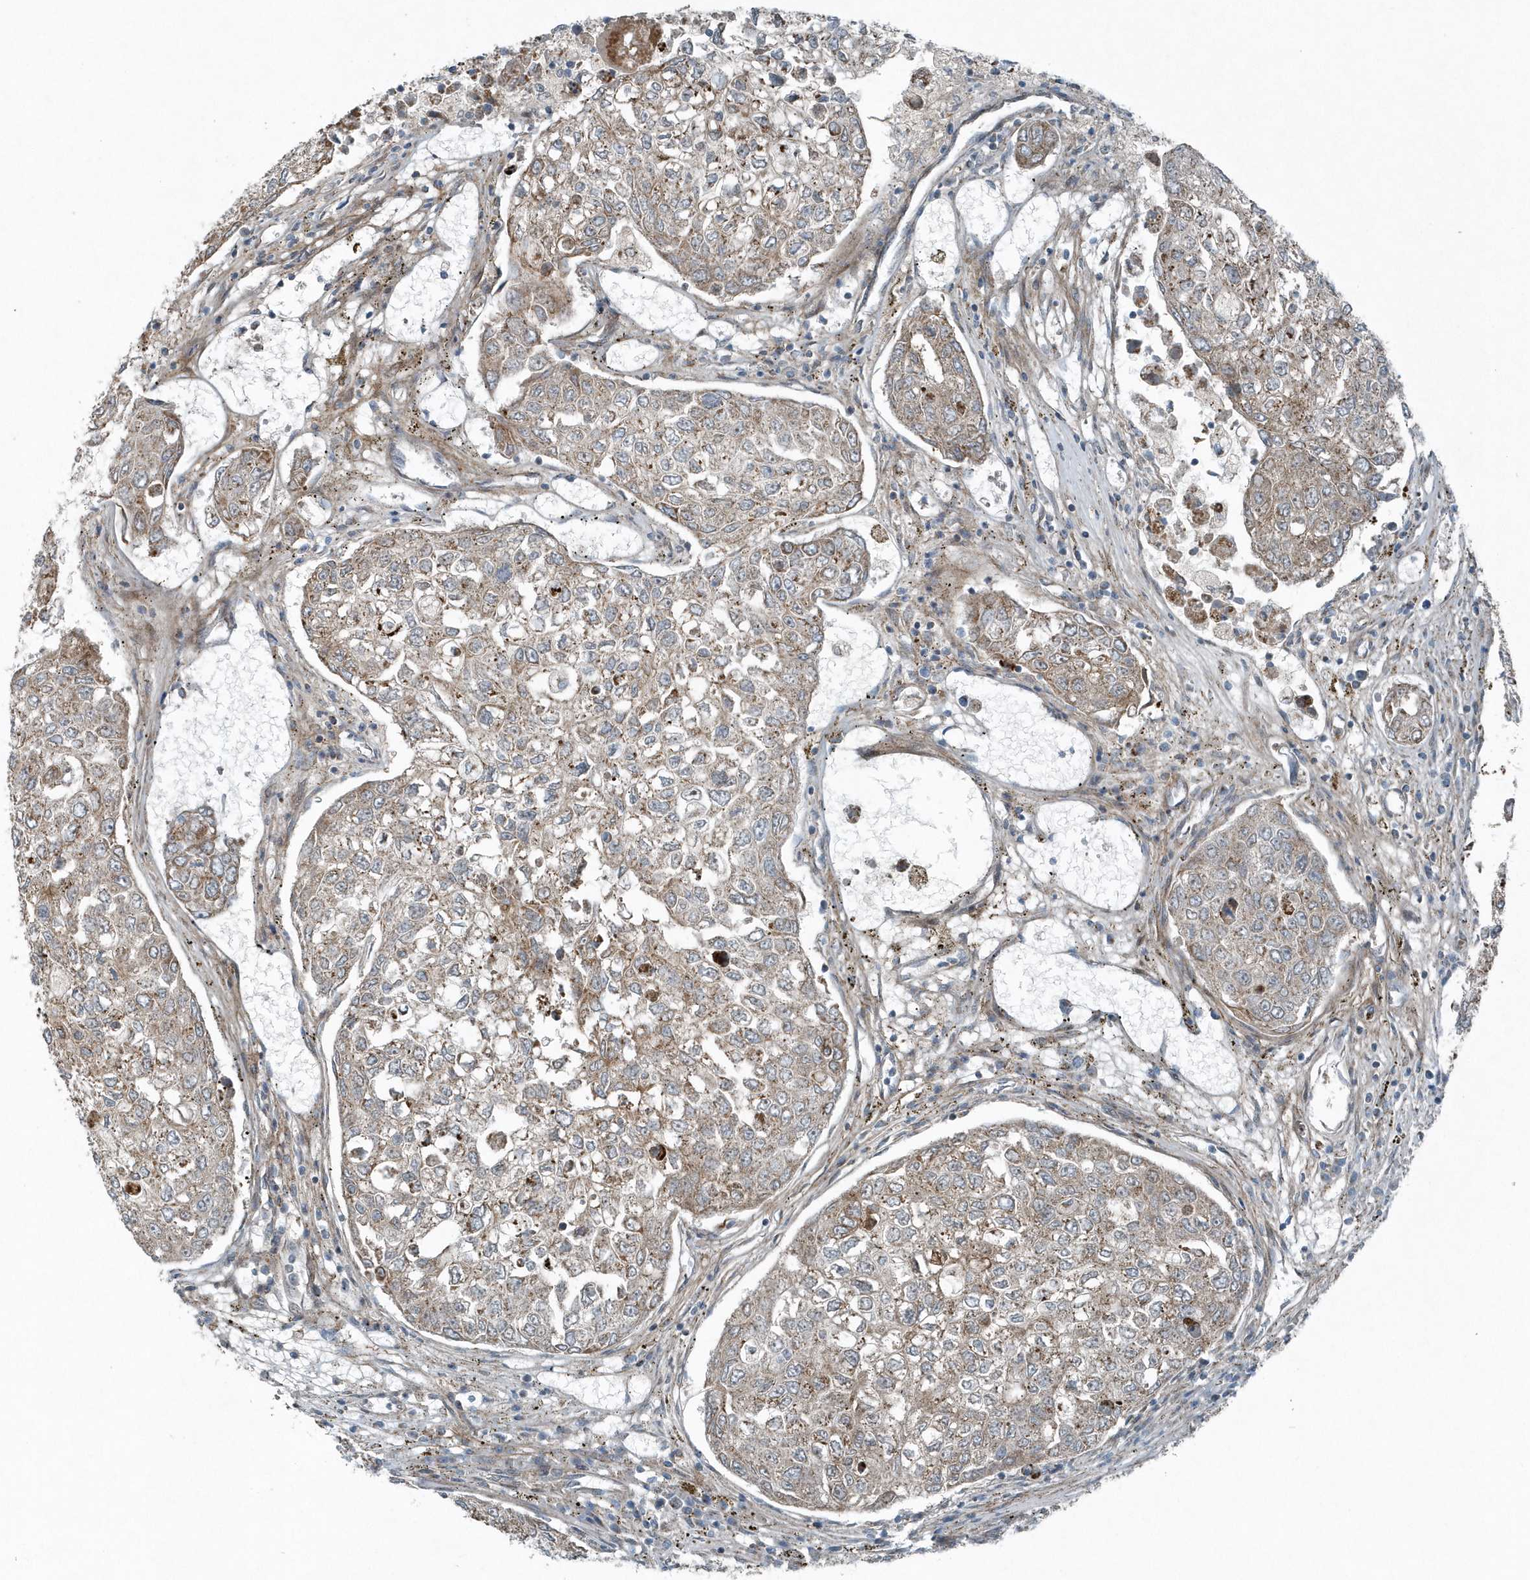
{"staining": {"intensity": "weak", "quantity": "25%-75%", "location": "cytoplasmic/membranous"}, "tissue": "urothelial cancer", "cell_type": "Tumor cells", "image_type": "cancer", "snomed": [{"axis": "morphology", "description": "Urothelial carcinoma, High grade"}, {"axis": "topography", "description": "Lymph node"}, {"axis": "topography", "description": "Urinary bladder"}], "caption": "High-grade urothelial carcinoma was stained to show a protein in brown. There is low levels of weak cytoplasmic/membranous positivity in about 25%-75% of tumor cells. The staining is performed using DAB brown chromogen to label protein expression. The nuclei are counter-stained blue using hematoxylin.", "gene": "GCC2", "patient": {"sex": "male", "age": 51}}